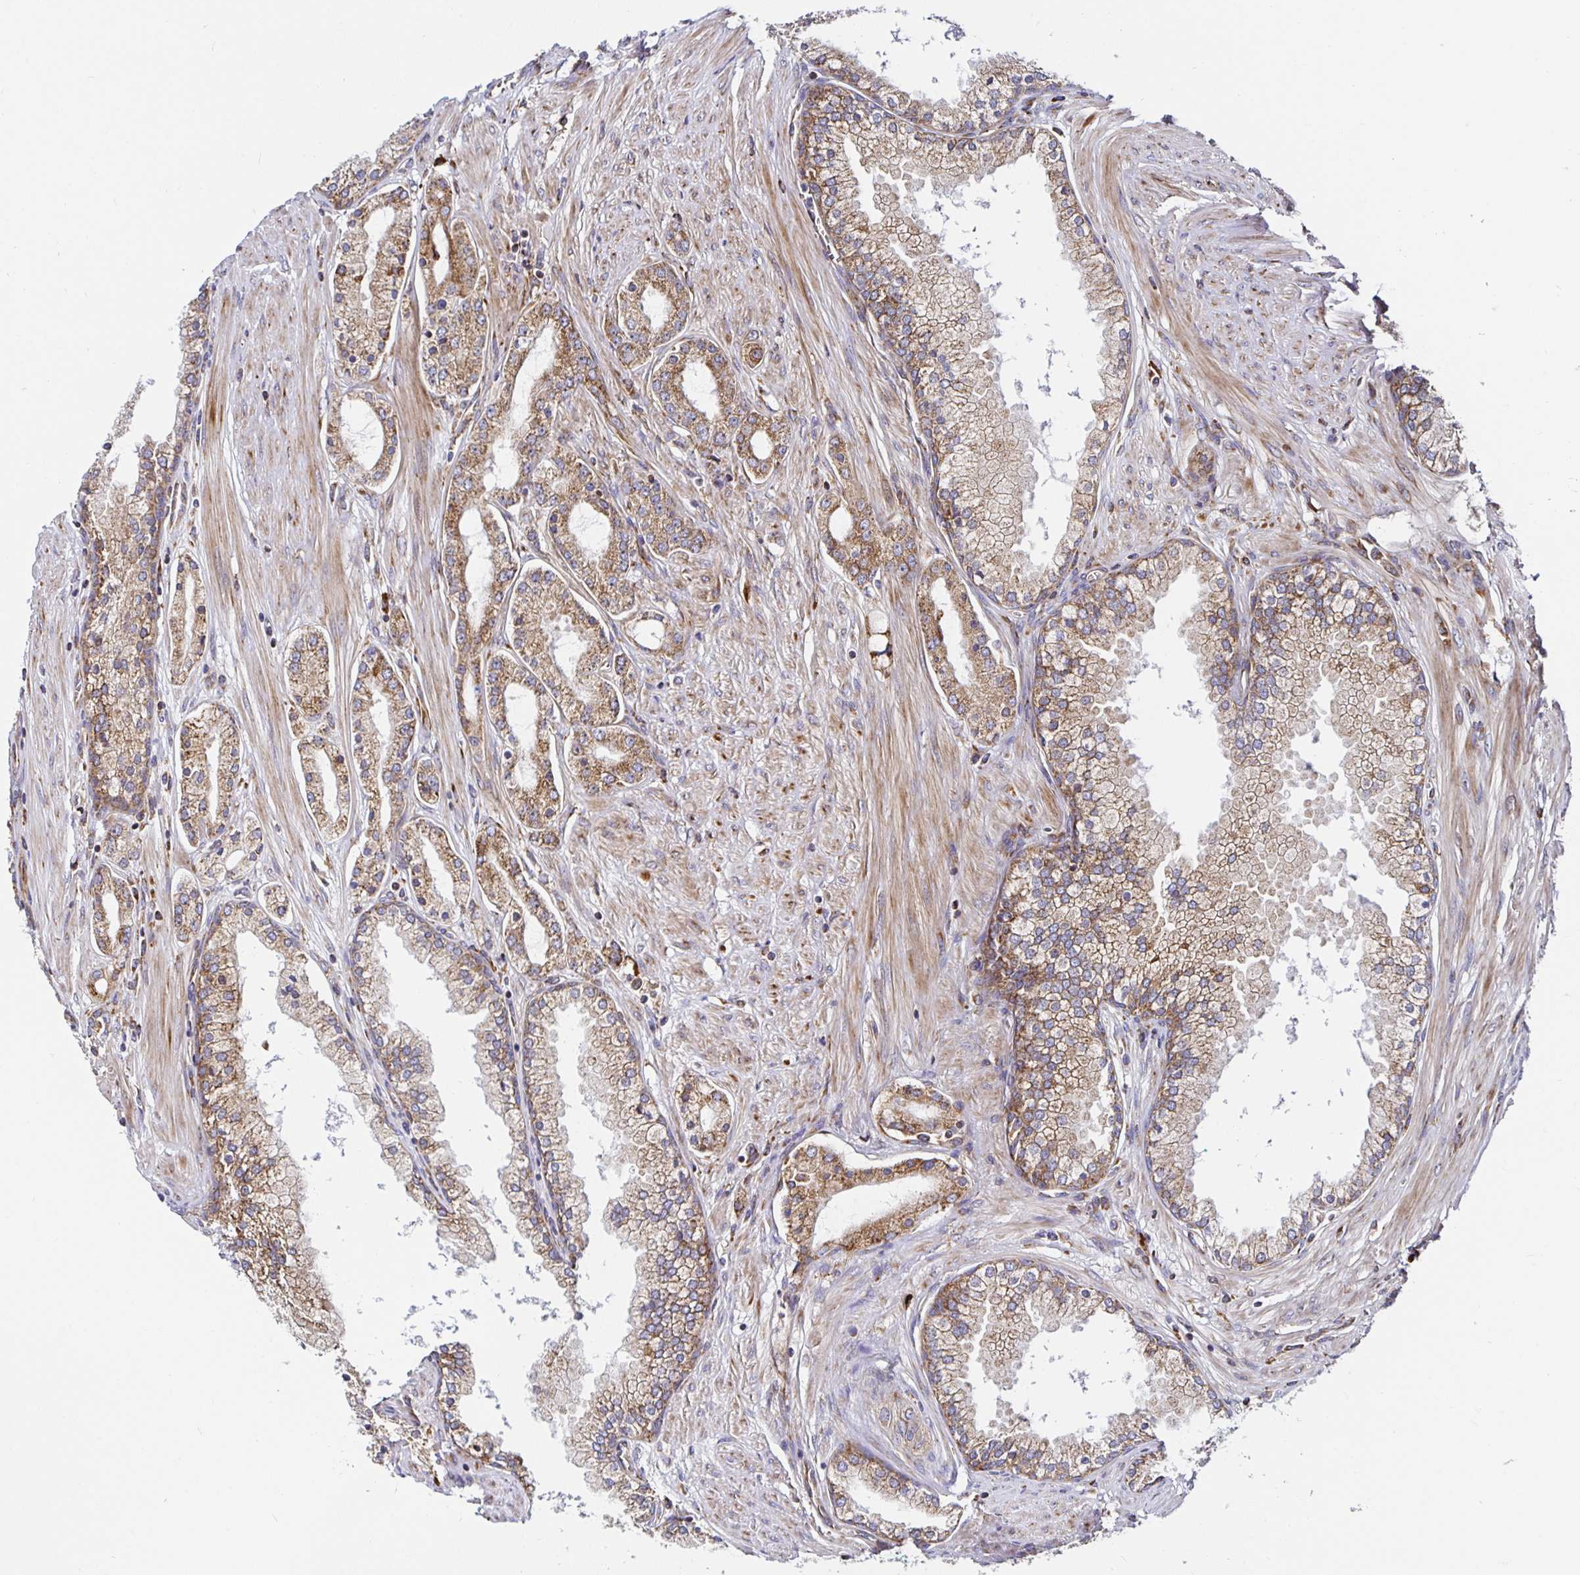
{"staining": {"intensity": "moderate", "quantity": ">75%", "location": "cytoplasmic/membranous"}, "tissue": "prostate cancer", "cell_type": "Tumor cells", "image_type": "cancer", "snomed": [{"axis": "morphology", "description": "Adenocarcinoma, High grade"}, {"axis": "topography", "description": "Prostate"}], "caption": "A photomicrograph showing moderate cytoplasmic/membranous positivity in approximately >75% of tumor cells in adenocarcinoma (high-grade) (prostate), as visualized by brown immunohistochemical staining.", "gene": "SMYD3", "patient": {"sex": "male", "age": 66}}